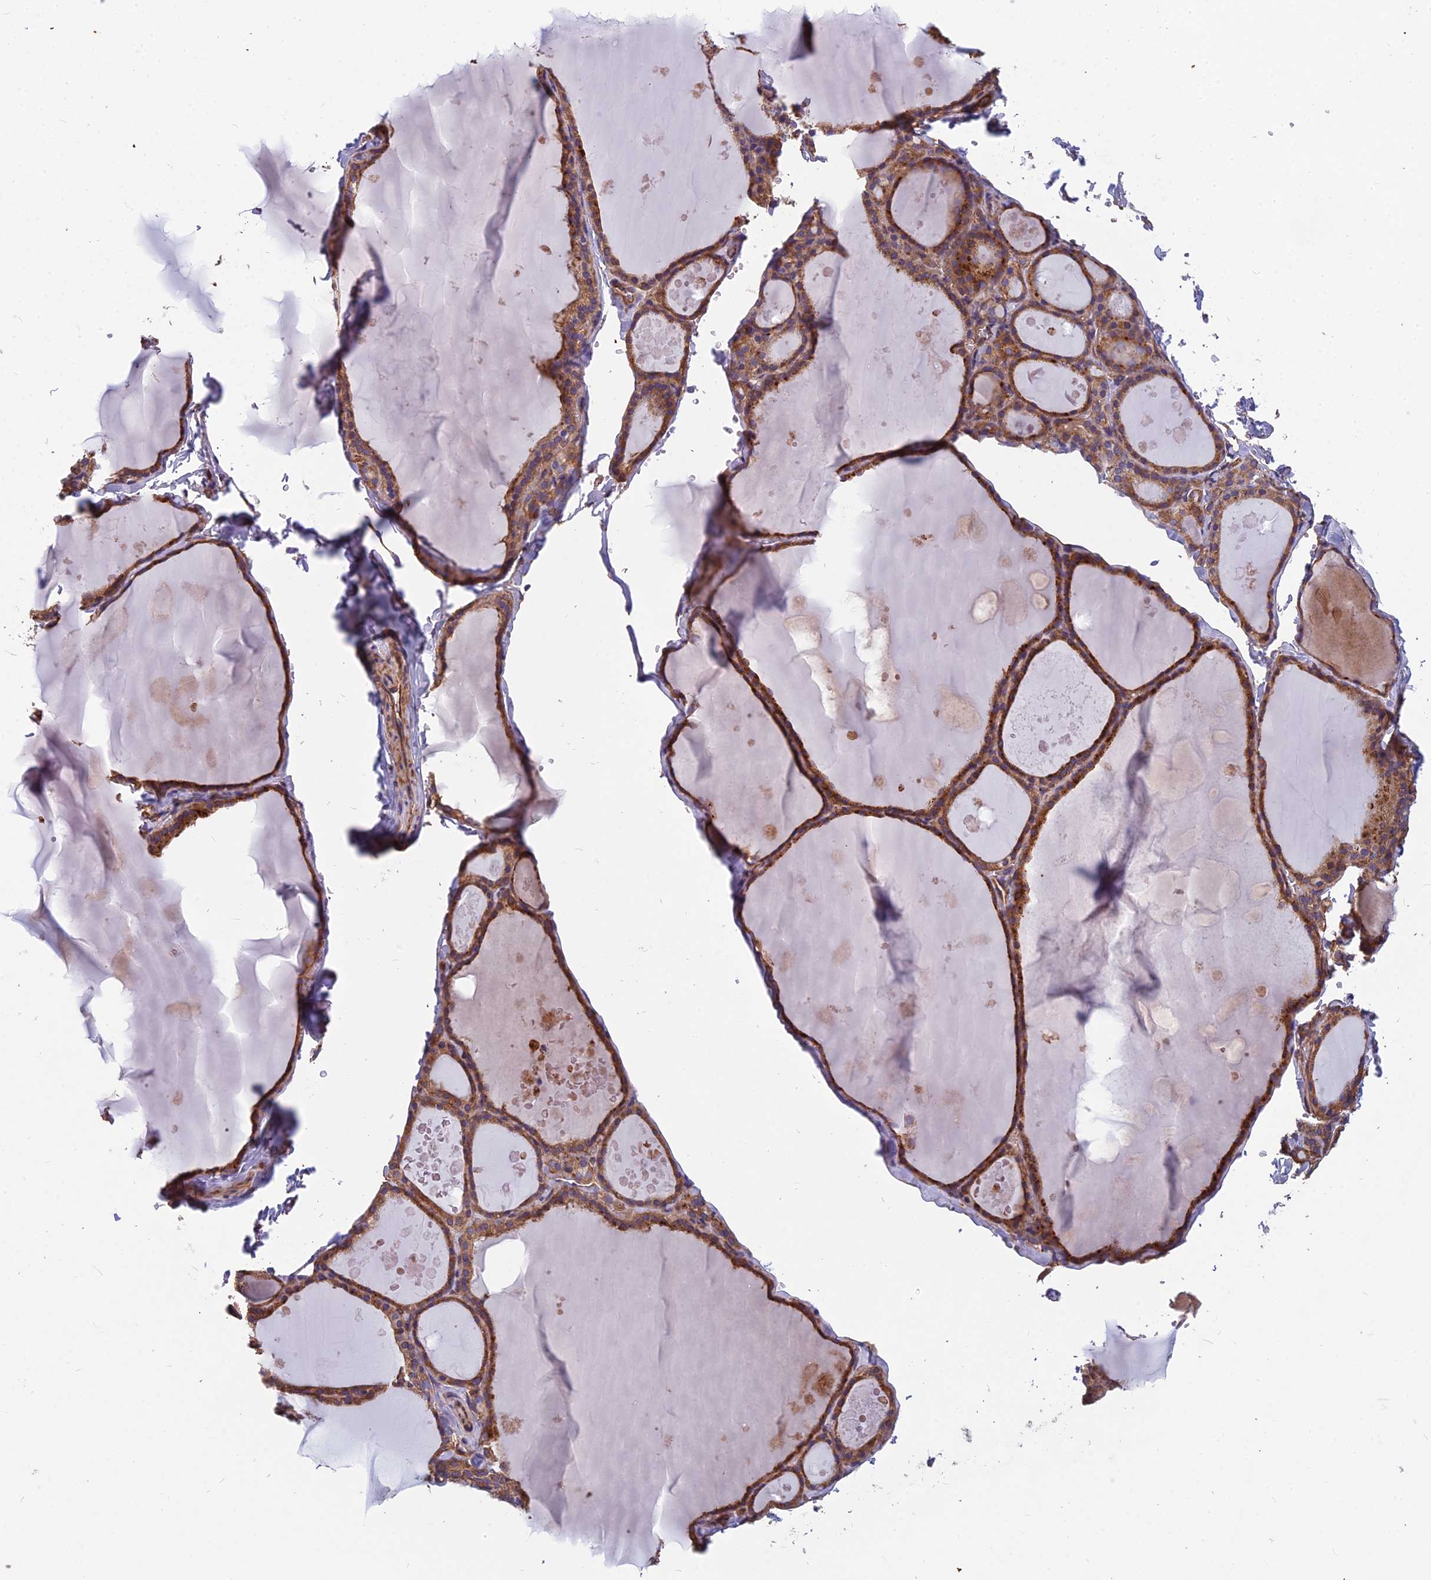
{"staining": {"intensity": "moderate", "quantity": ">75%", "location": "cytoplasmic/membranous"}, "tissue": "thyroid gland", "cell_type": "Glandular cells", "image_type": "normal", "snomed": [{"axis": "morphology", "description": "Normal tissue, NOS"}, {"axis": "topography", "description": "Thyroid gland"}], "caption": "Brown immunohistochemical staining in benign human thyroid gland shows moderate cytoplasmic/membranous expression in approximately >75% of glandular cells. Nuclei are stained in blue.", "gene": "SPDL1", "patient": {"sex": "male", "age": 56}}